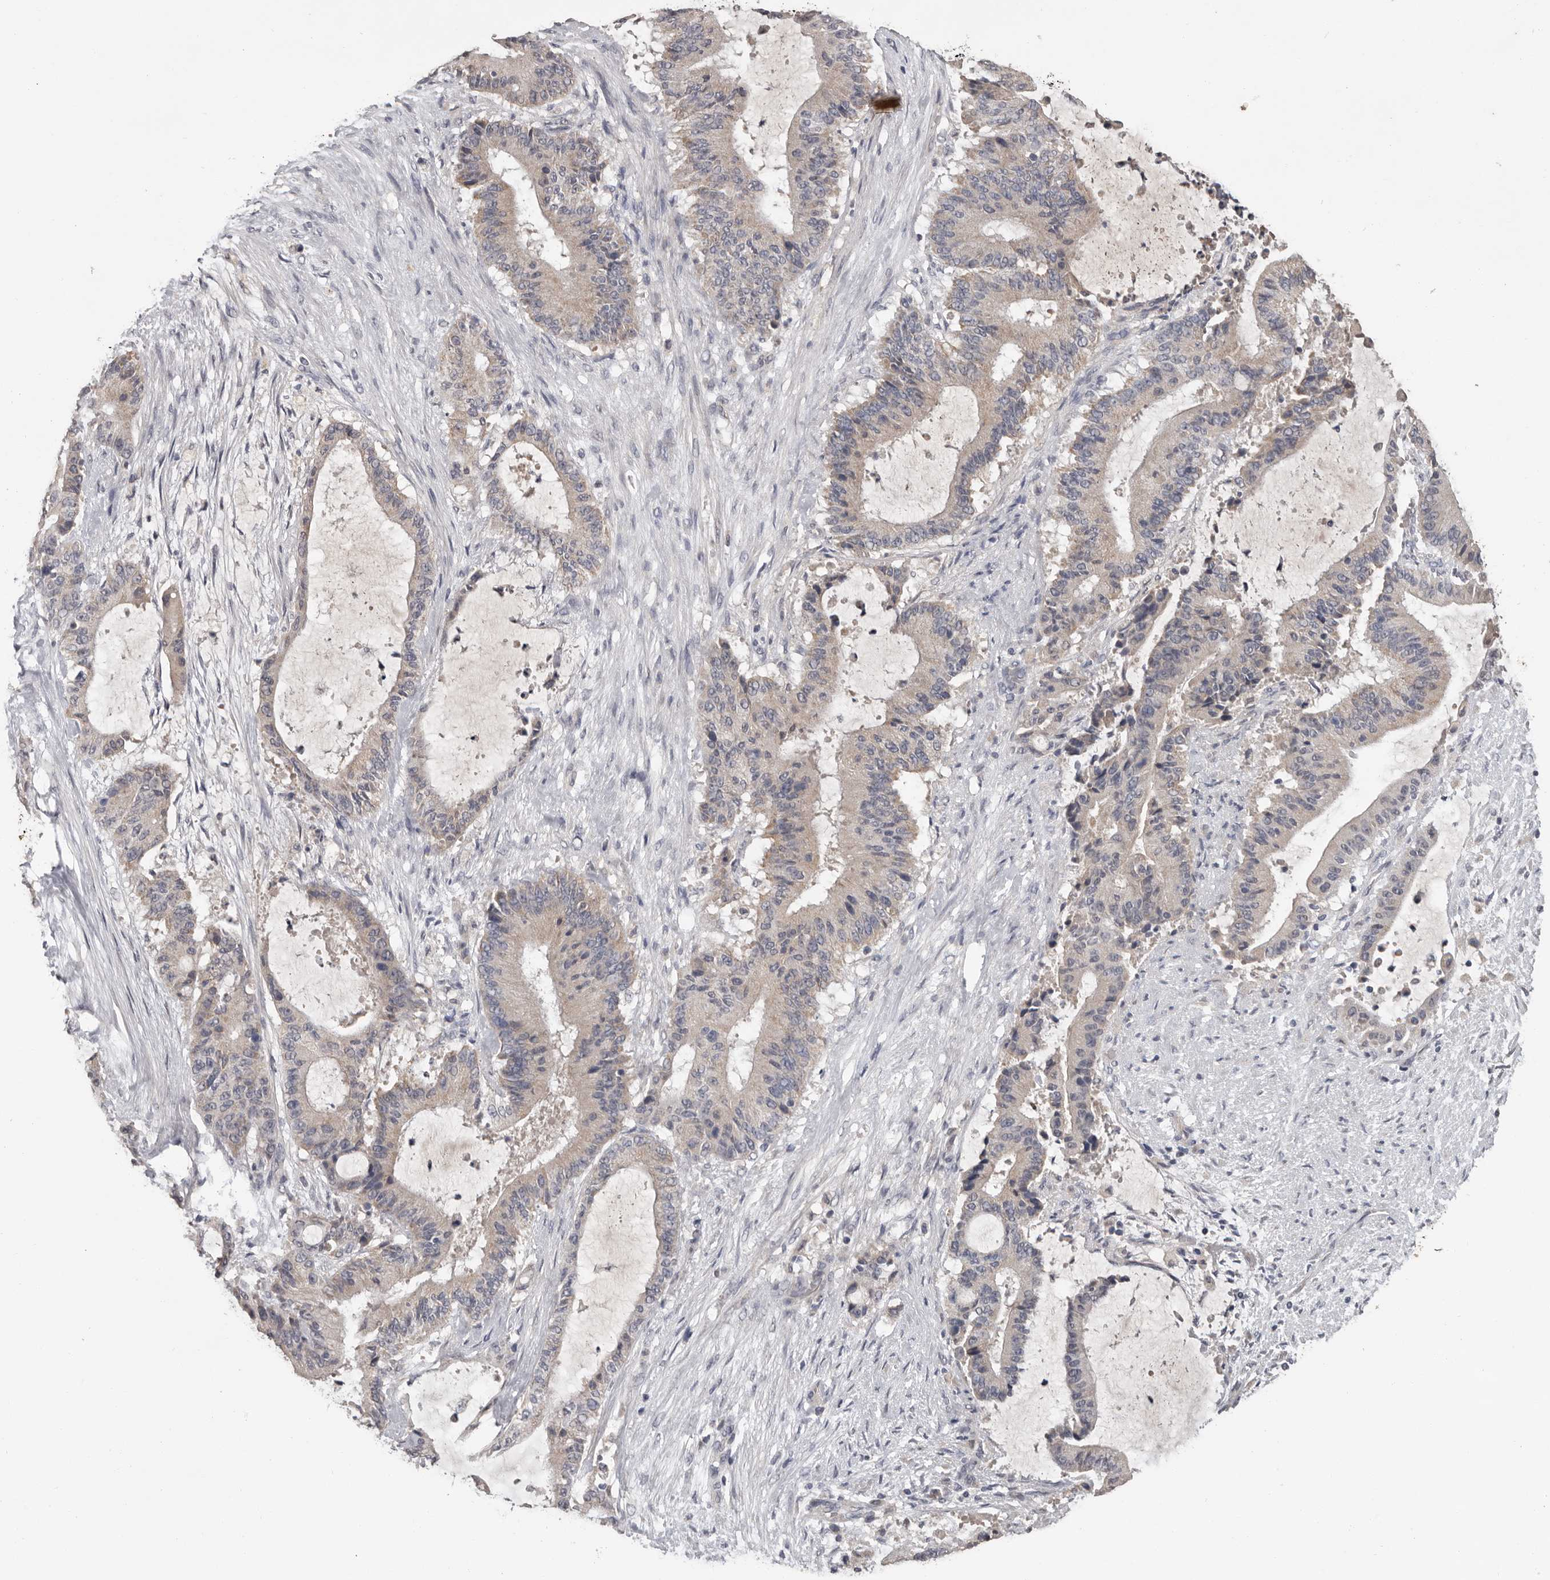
{"staining": {"intensity": "negative", "quantity": "none", "location": "none"}, "tissue": "liver cancer", "cell_type": "Tumor cells", "image_type": "cancer", "snomed": [{"axis": "morphology", "description": "Normal tissue, NOS"}, {"axis": "morphology", "description": "Cholangiocarcinoma"}, {"axis": "topography", "description": "Liver"}, {"axis": "topography", "description": "Peripheral nerve tissue"}], "caption": "There is no significant expression in tumor cells of liver cancer.", "gene": "MTF1", "patient": {"sex": "female", "age": 73}}